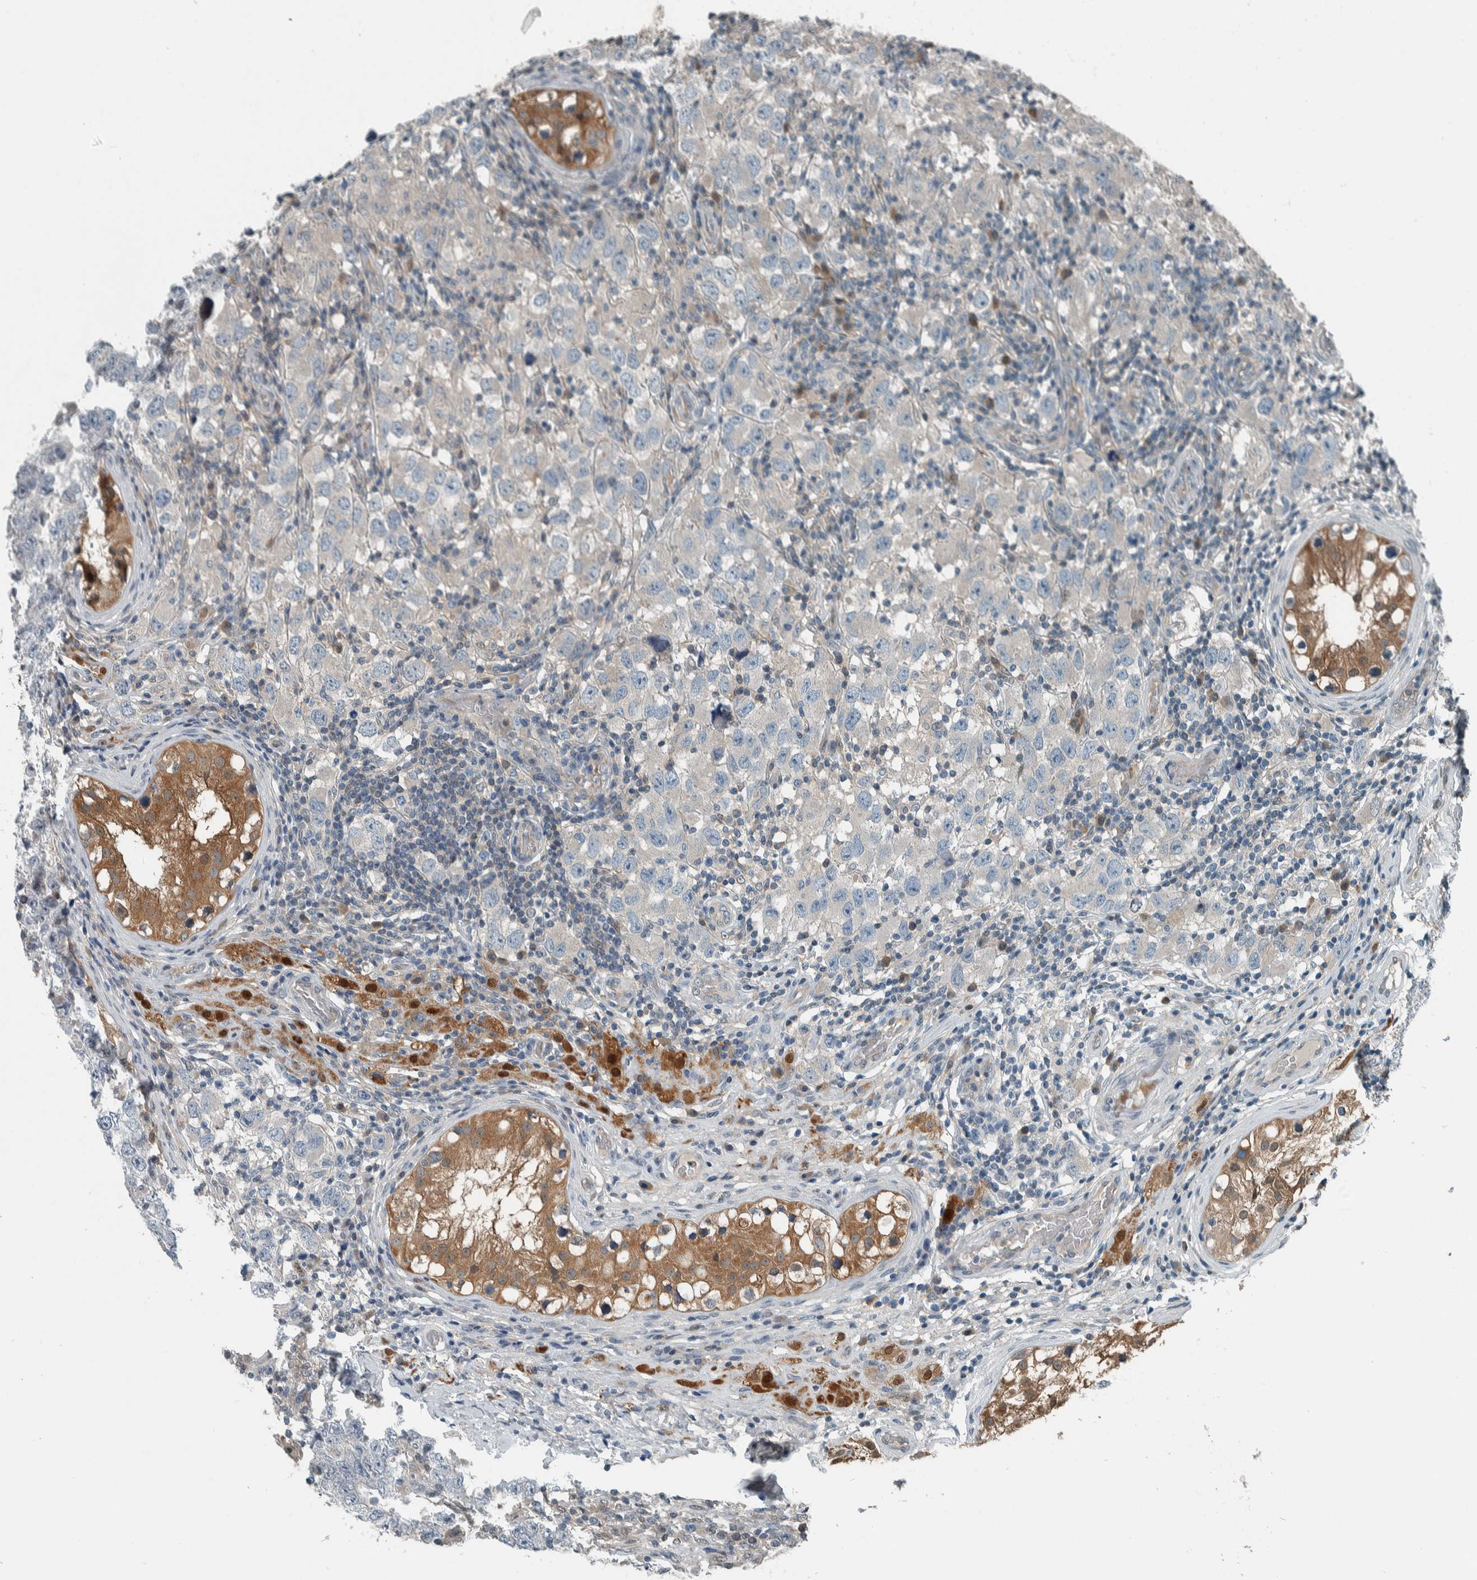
{"staining": {"intensity": "negative", "quantity": "none", "location": "none"}, "tissue": "testis cancer", "cell_type": "Tumor cells", "image_type": "cancer", "snomed": [{"axis": "morphology", "description": "Carcinoma, Embryonal, NOS"}, {"axis": "topography", "description": "Testis"}], "caption": "DAB (3,3'-diaminobenzidine) immunohistochemical staining of testis embryonal carcinoma reveals no significant expression in tumor cells. (DAB (3,3'-diaminobenzidine) immunohistochemistry (IHC), high magnification).", "gene": "ALAD", "patient": {"sex": "male", "age": 21}}